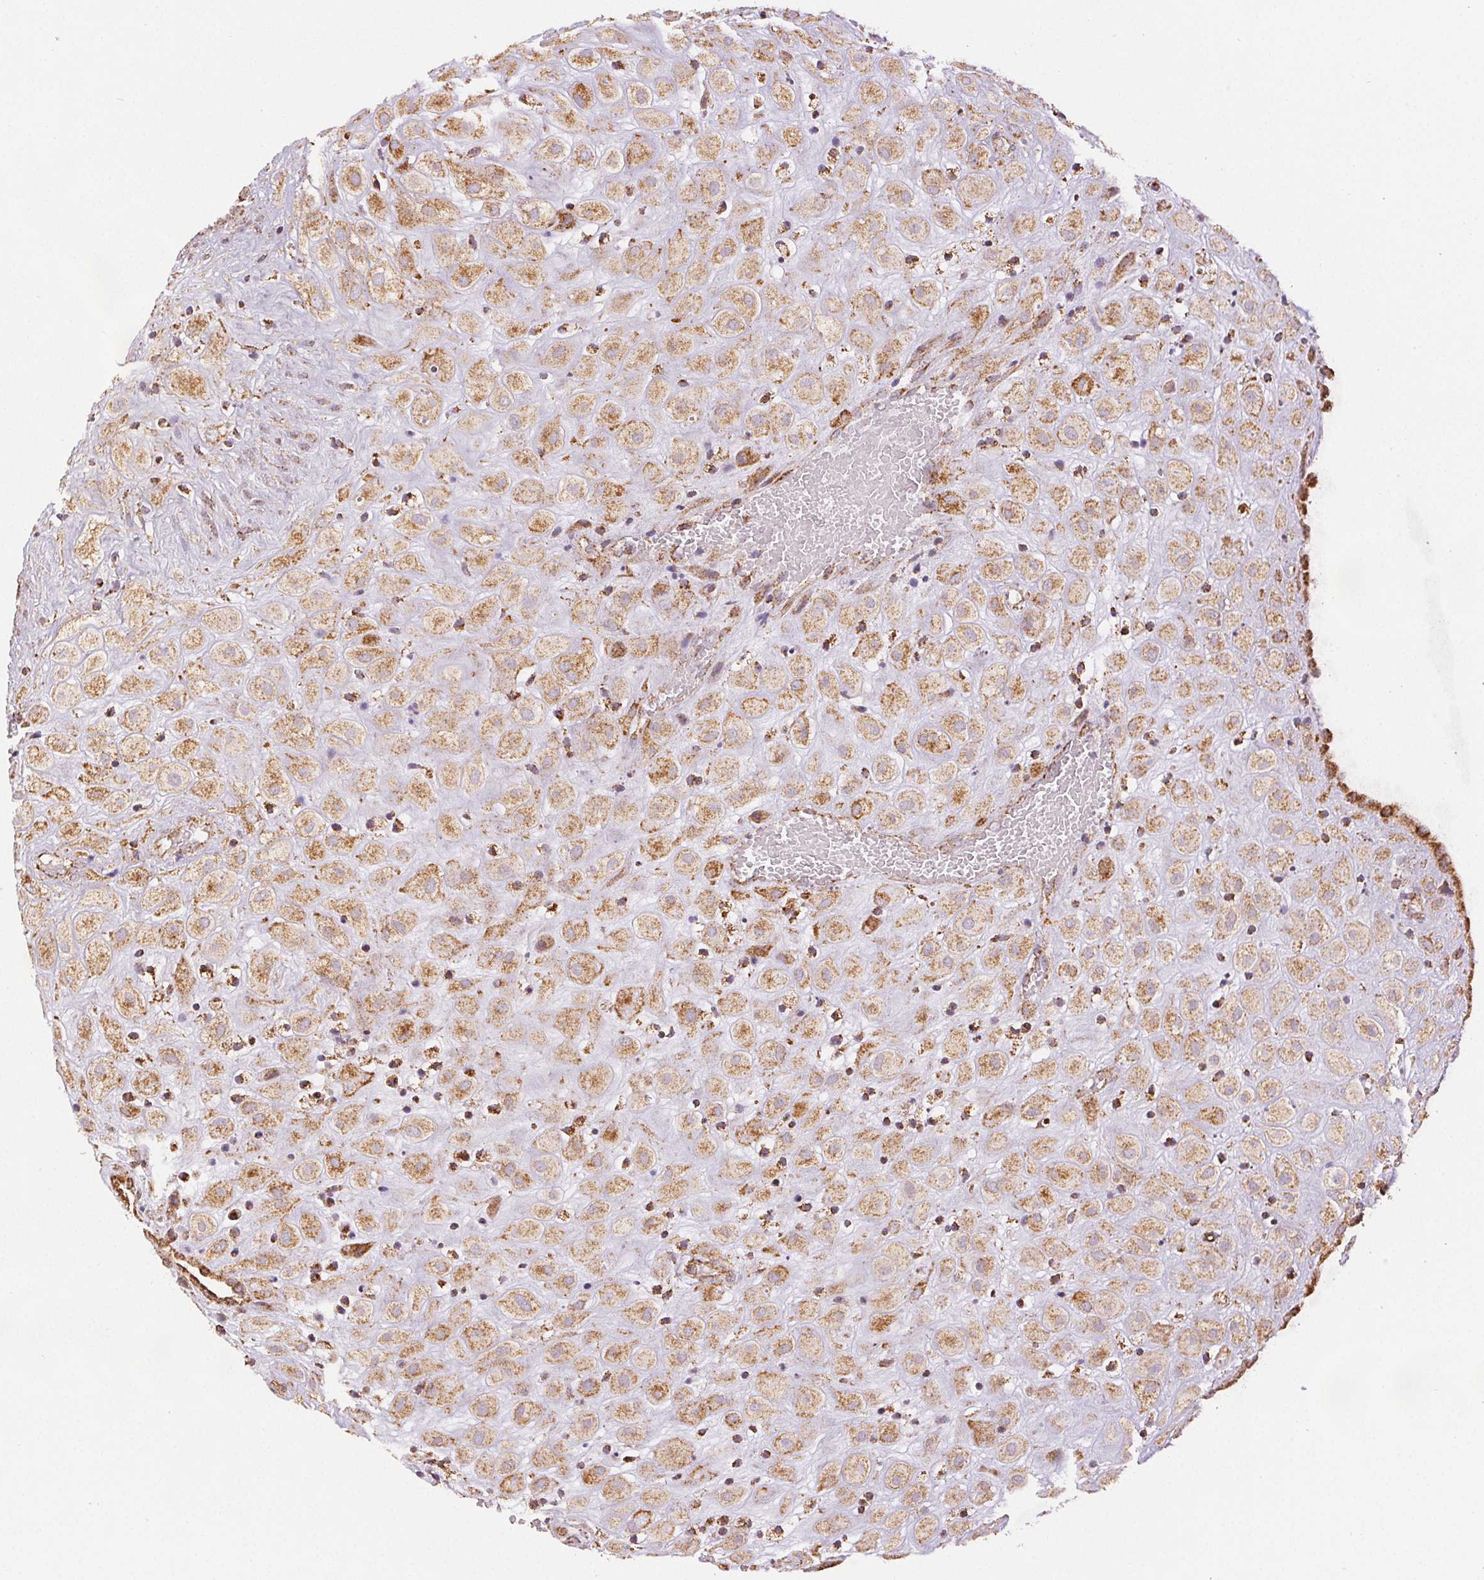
{"staining": {"intensity": "moderate", "quantity": ">75%", "location": "cytoplasmic/membranous"}, "tissue": "placenta", "cell_type": "Decidual cells", "image_type": "normal", "snomed": [{"axis": "morphology", "description": "Normal tissue, NOS"}, {"axis": "topography", "description": "Placenta"}], "caption": "Placenta stained with a protein marker displays moderate staining in decidual cells.", "gene": "SDHB", "patient": {"sex": "female", "age": 24}}